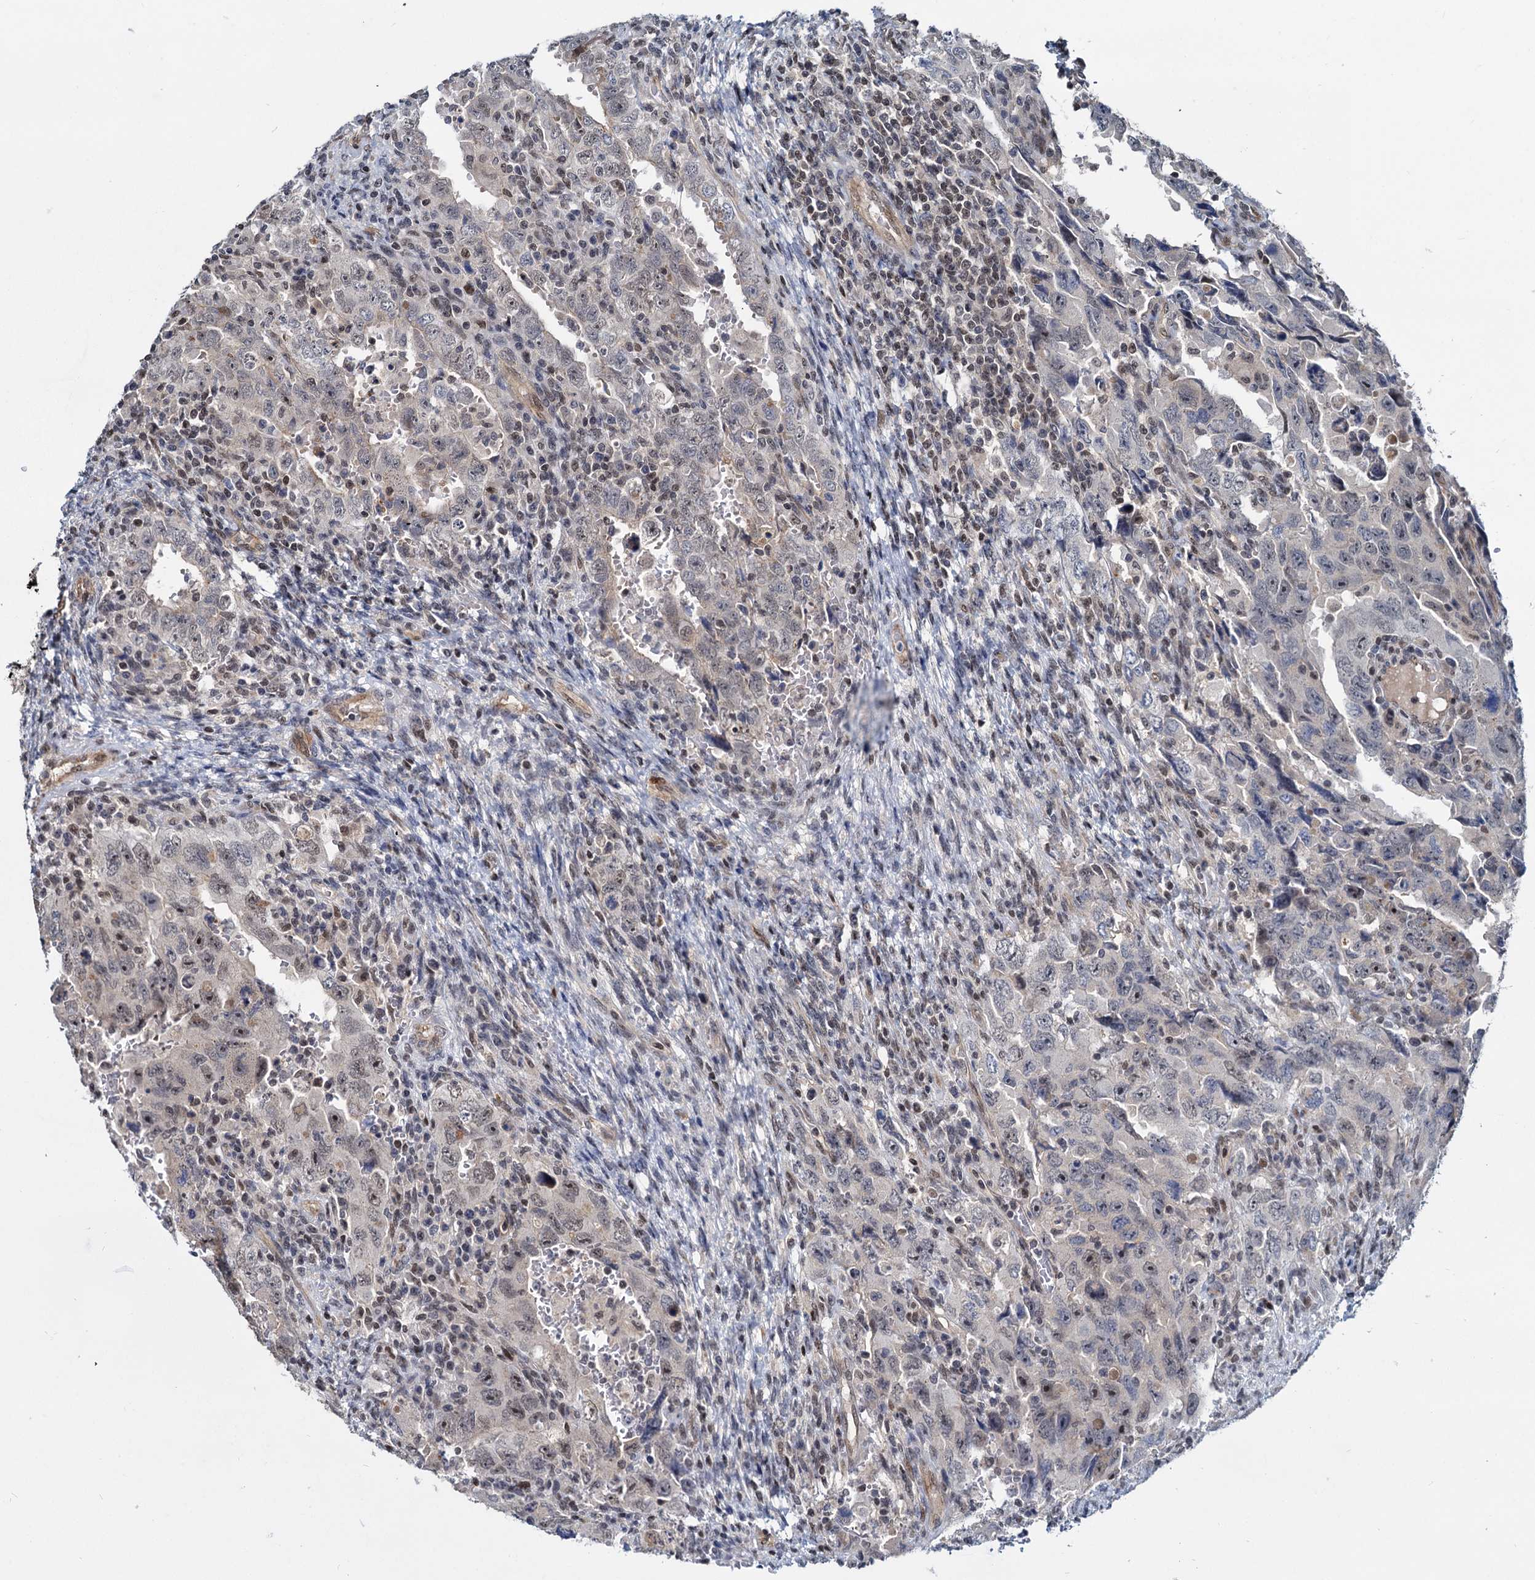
{"staining": {"intensity": "weak", "quantity": "<25%", "location": "nuclear"}, "tissue": "testis cancer", "cell_type": "Tumor cells", "image_type": "cancer", "snomed": [{"axis": "morphology", "description": "Carcinoma, Embryonal, NOS"}, {"axis": "topography", "description": "Testis"}], "caption": "This micrograph is of embryonal carcinoma (testis) stained with immunohistochemistry to label a protein in brown with the nuclei are counter-stained blue. There is no expression in tumor cells.", "gene": "UBLCP1", "patient": {"sex": "male", "age": 26}}